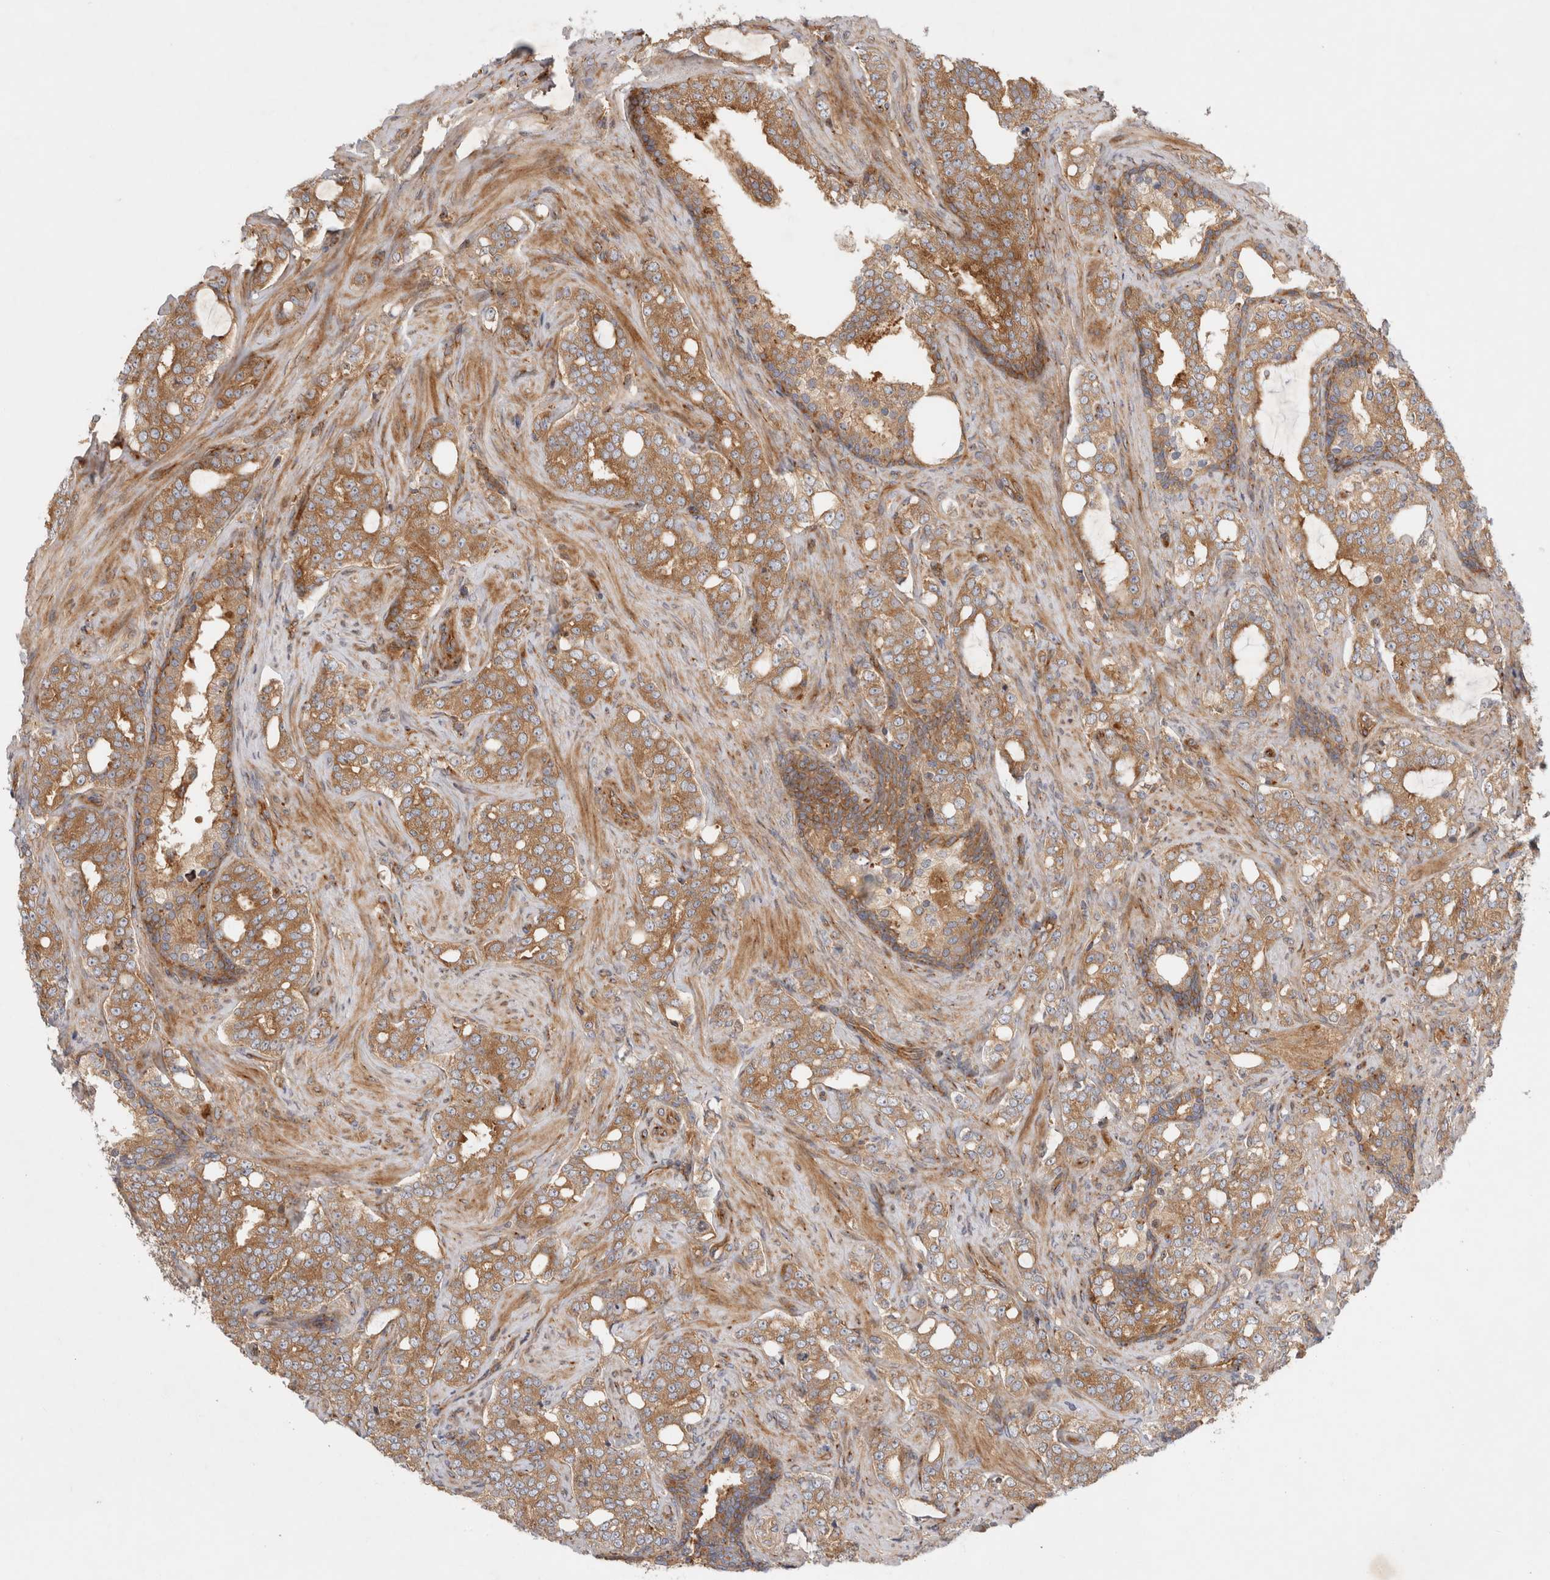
{"staining": {"intensity": "moderate", "quantity": ">75%", "location": "cytoplasmic/membranous"}, "tissue": "prostate cancer", "cell_type": "Tumor cells", "image_type": "cancer", "snomed": [{"axis": "morphology", "description": "Adenocarcinoma, High grade"}, {"axis": "topography", "description": "Prostate"}], "caption": "About >75% of tumor cells in prostate adenocarcinoma (high-grade) exhibit moderate cytoplasmic/membranous protein staining as visualized by brown immunohistochemical staining.", "gene": "GPR150", "patient": {"sex": "male", "age": 64}}